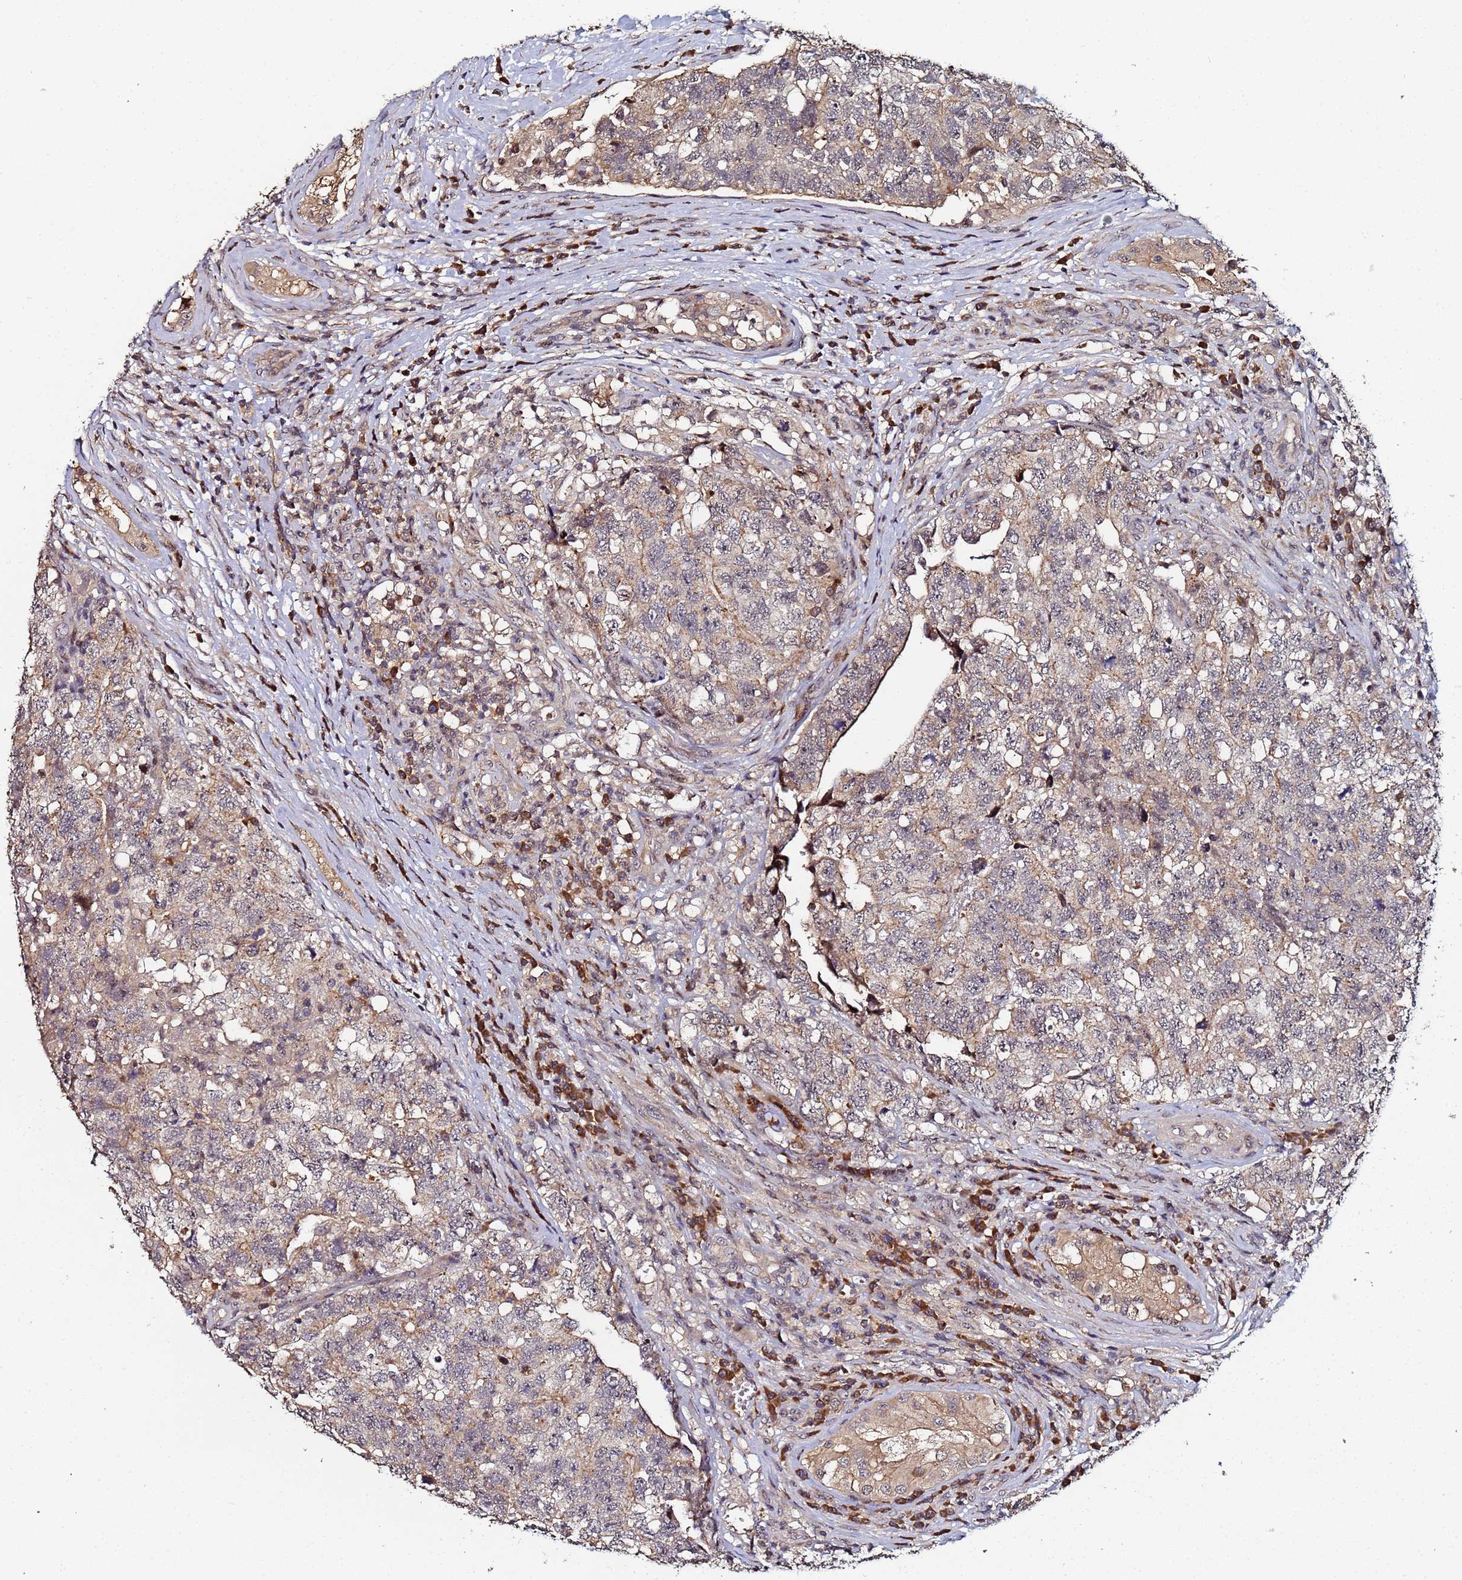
{"staining": {"intensity": "weak", "quantity": ">75%", "location": "cytoplasmic/membranous"}, "tissue": "testis cancer", "cell_type": "Tumor cells", "image_type": "cancer", "snomed": [{"axis": "morphology", "description": "Carcinoma, Embryonal, NOS"}, {"axis": "topography", "description": "Testis"}], "caption": "The histopathology image shows a brown stain indicating the presence of a protein in the cytoplasmic/membranous of tumor cells in testis cancer (embryonal carcinoma).", "gene": "OSER1", "patient": {"sex": "male", "age": 31}}